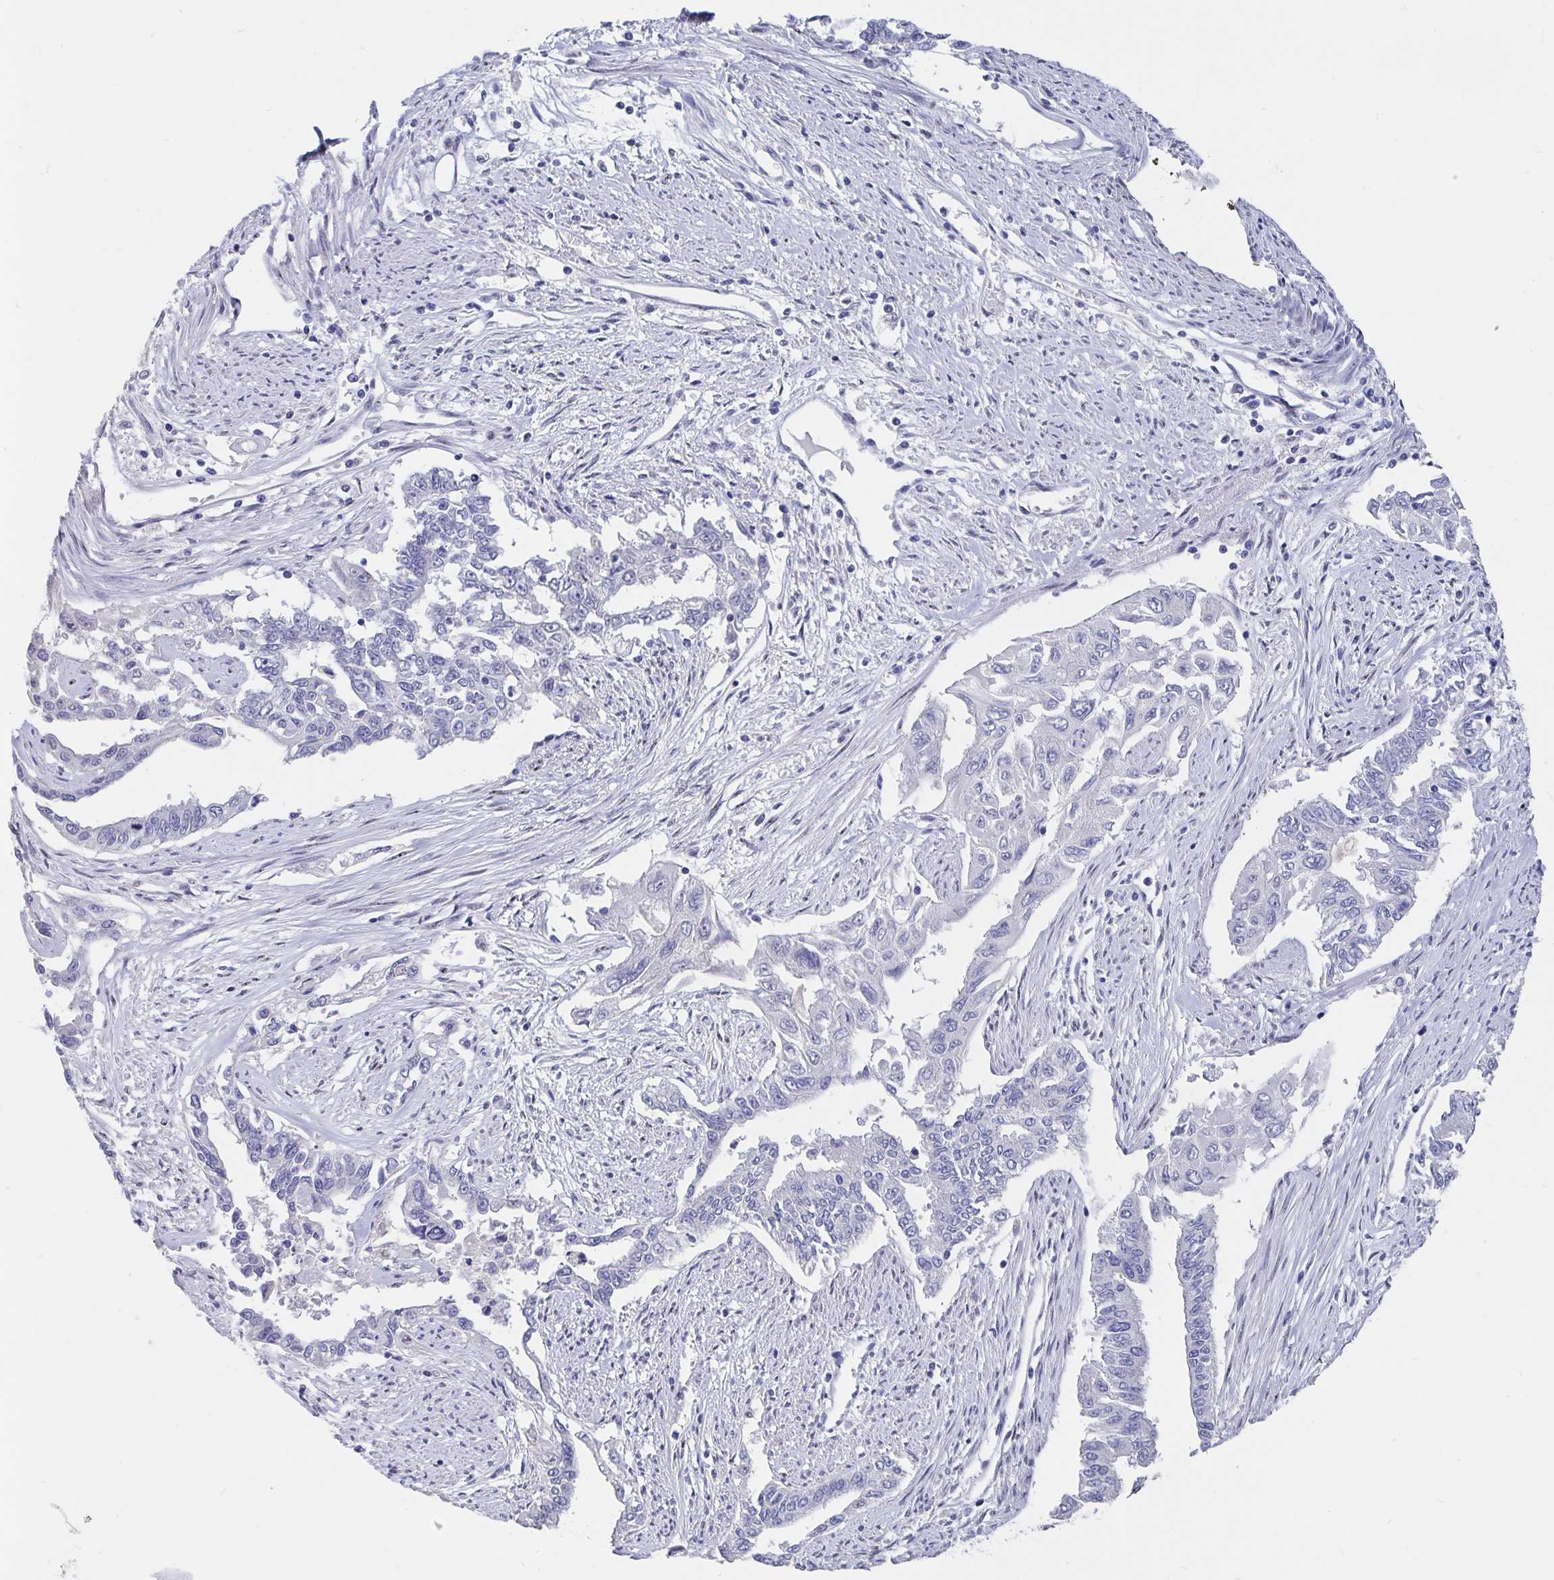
{"staining": {"intensity": "negative", "quantity": "none", "location": "none"}, "tissue": "endometrial cancer", "cell_type": "Tumor cells", "image_type": "cancer", "snomed": [{"axis": "morphology", "description": "Adenocarcinoma, NOS"}, {"axis": "topography", "description": "Uterus"}], "caption": "High power microscopy micrograph of an IHC photomicrograph of adenocarcinoma (endometrial), revealing no significant expression in tumor cells.", "gene": "SMOC1", "patient": {"sex": "female", "age": 59}}